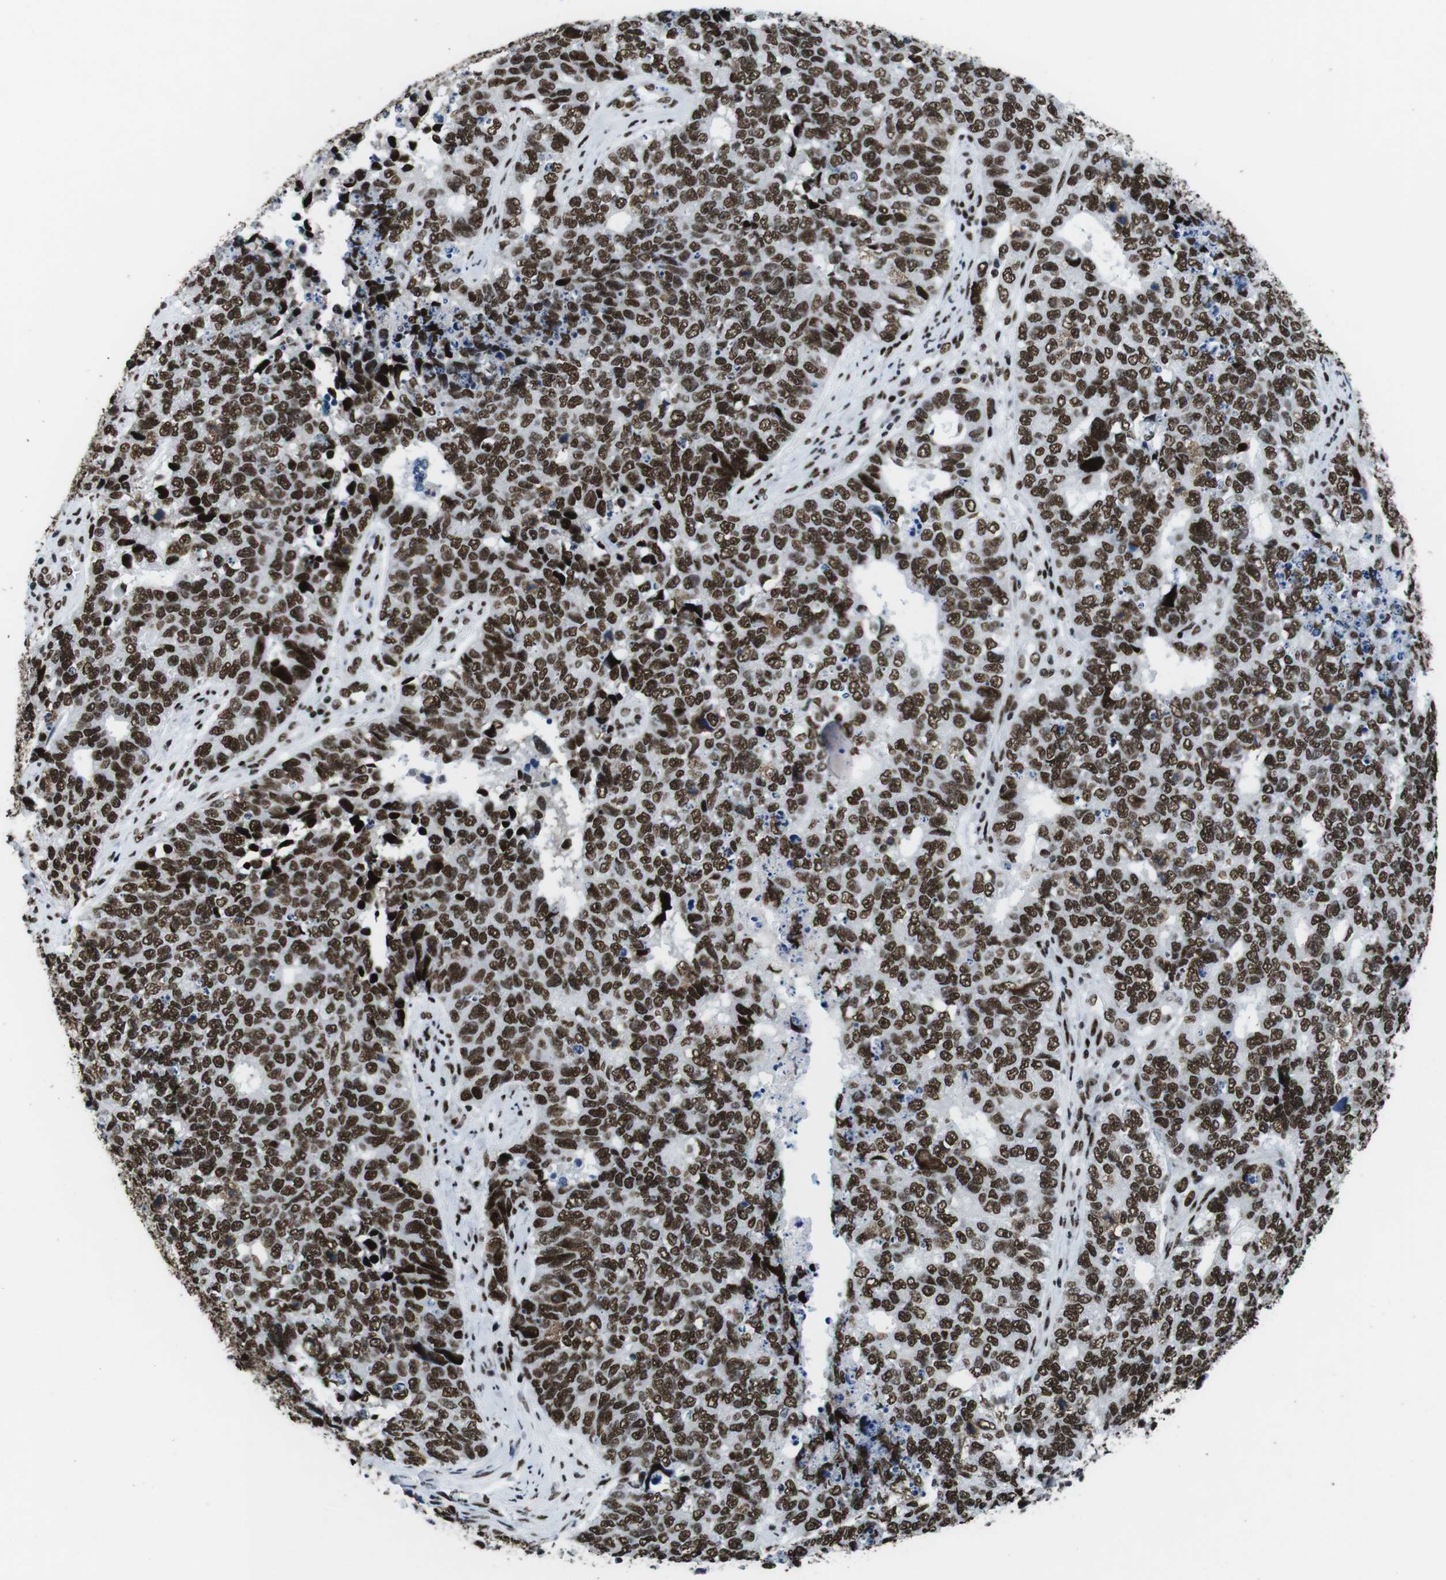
{"staining": {"intensity": "strong", "quantity": ">75%", "location": "nuclear"}, "tissue": "cervical cancer", "cell_type": "Tumor cells", "image_type": "cancer", "snomed": [{"axis": "morphology", "description": "Squamous cell carcinoma, NOS"}, {"axis": "topography", "description": "Cervix"}], "caption": "A photomicrograph of cervical squamous cell carcinoma stained for a protein exhibits strong nuclear brown staining in tumor cells.", "gene": "CITED2", "patient": {"sex": "female", "age": 63}}